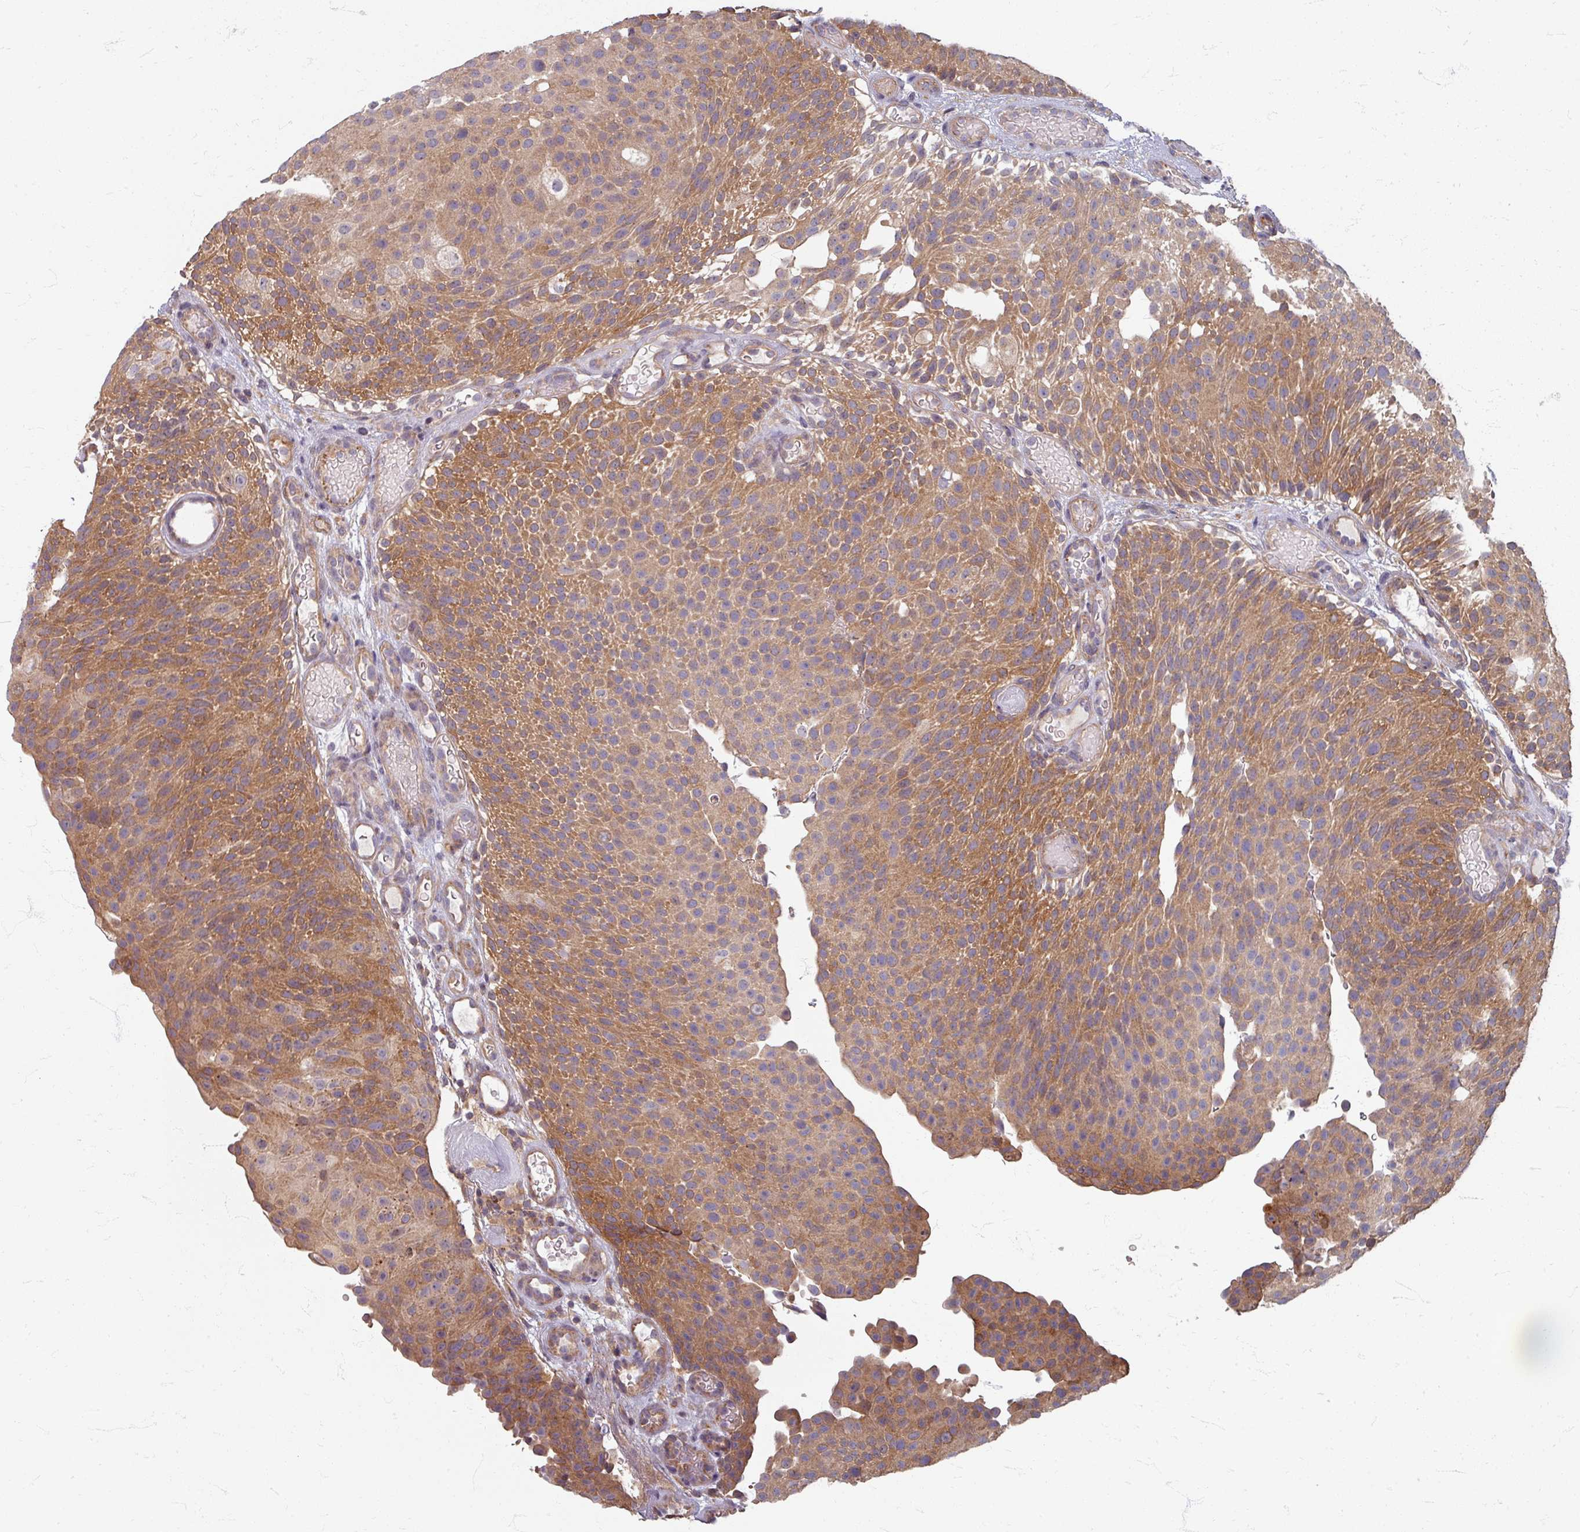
{"staining": {"intensity": "moderate", "quantity": ">75%", "location": "cytoplasmic/membranous"}, "tissue": "urothelial cancer", "cell_type": "Tumor cells", "image_type": "cancer", "snomed": [{"axis": "morphology", "description": "Urothelial carcinoma, Low grade"}, {"axis": "topography", "description": "Urinary bladder"}], "caption": "Tumor cells display medium levels of moderate cytoplasmic/membranous staining in approximately >75% of cells in human urothelial carcinoma (low-grade). The staining was performed using DAB, with brown indicating positive protein expression. Nuclei are stained blue with hematoxylin.", "gene": "STAM", "patient": {"sex": "male", "age": 78}}